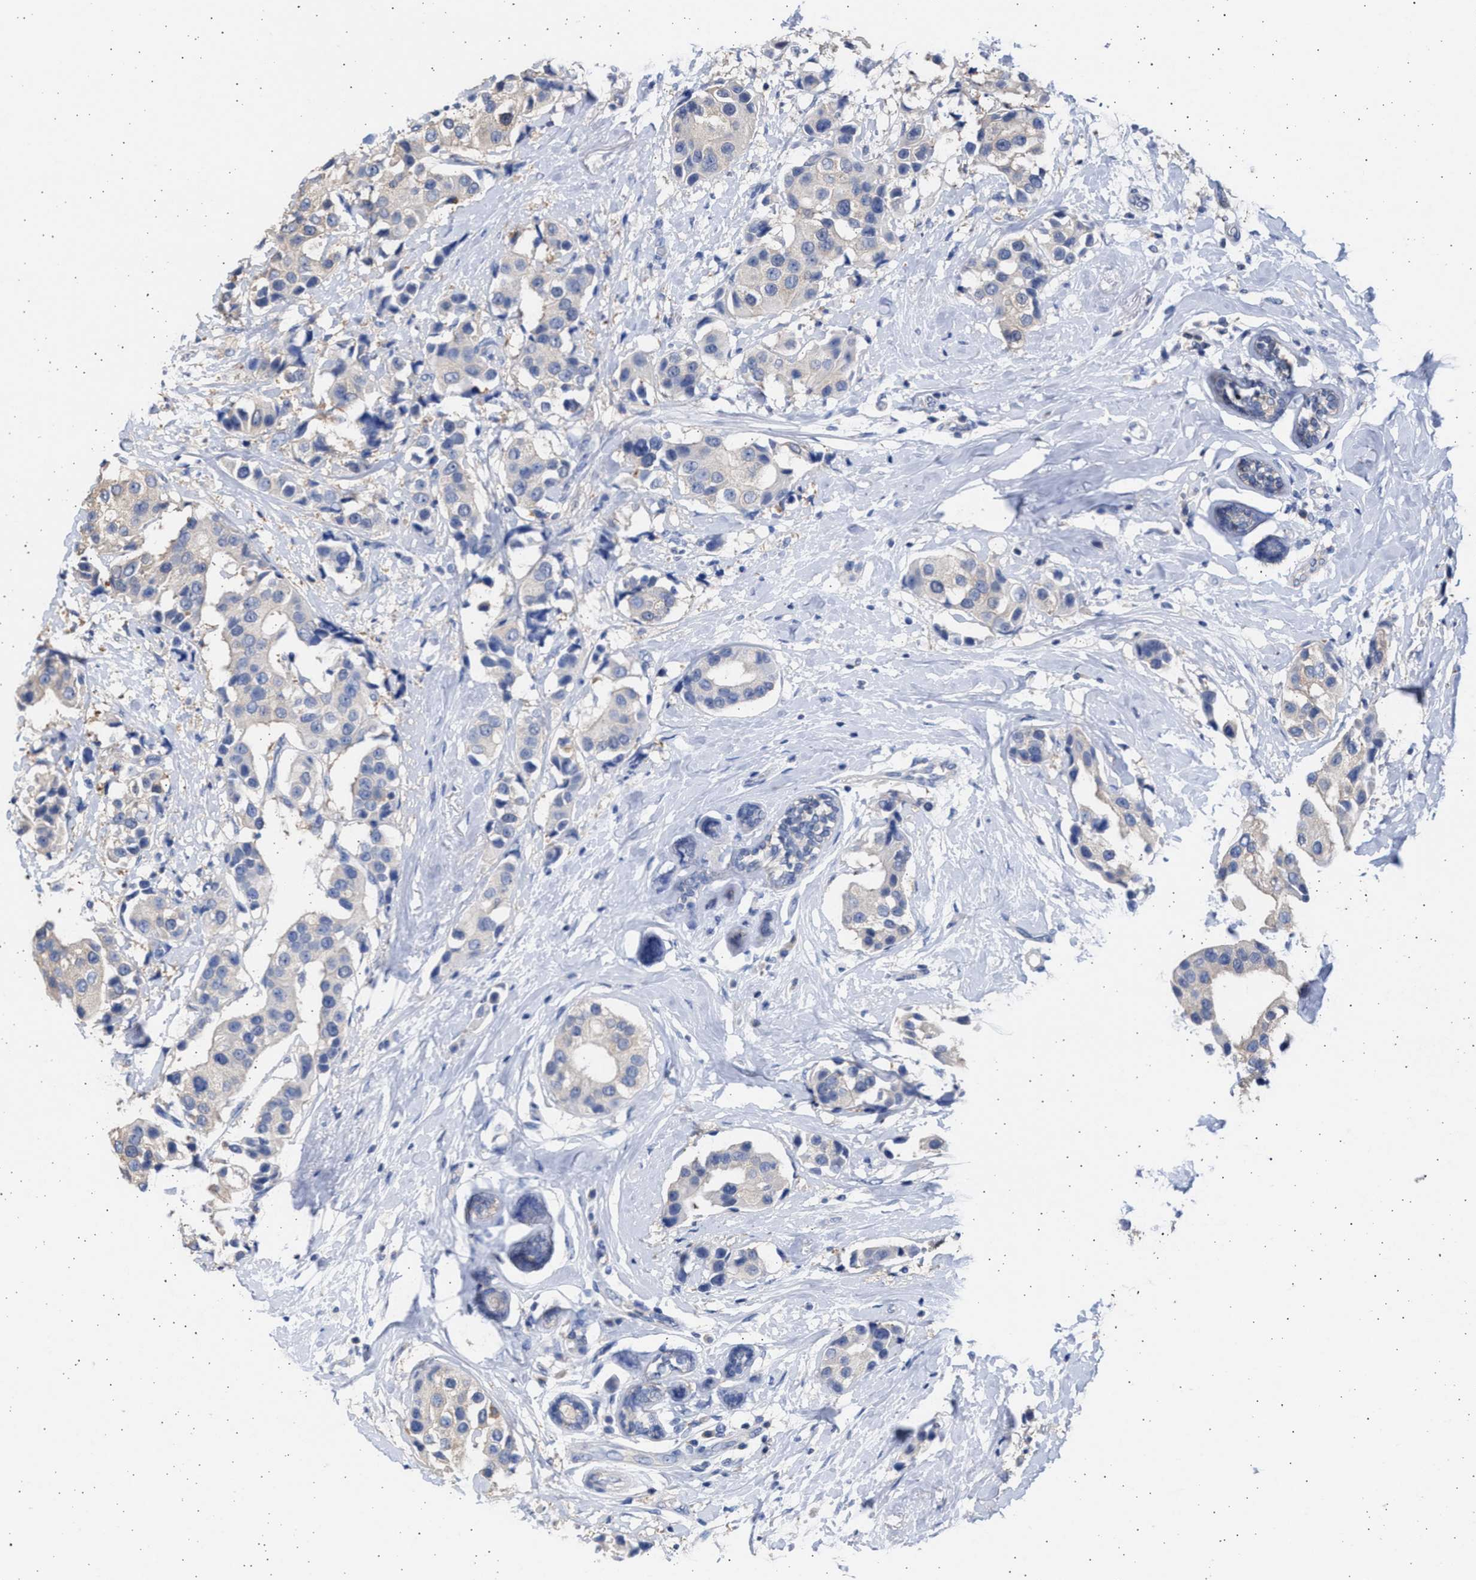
{"staining": {"intensity": "weak", "quantity": "<25%", "location": "cytoplasmic/membranous"}, "tissue": "breast cancer", "cell_type": "Tumor cells", "image_type": "cancer", "snomed": [{"axis": "morphology", "description": "Normal tissue, NOS"}, {"axis": "morphology", "description": "Duct carcinoma"}, {"axis": "topography", "description": "Breast"}], "caption": "This histopathology image is of breast infiltrating ductal carcinoma stained with immunohistochemistry (IHC) to label a protein in brown with the nuclei are counter-stained blue. There is no expression in tumor cells.", "gene": "ALDOC", "patient": {"sex": "female", "age": 39}}